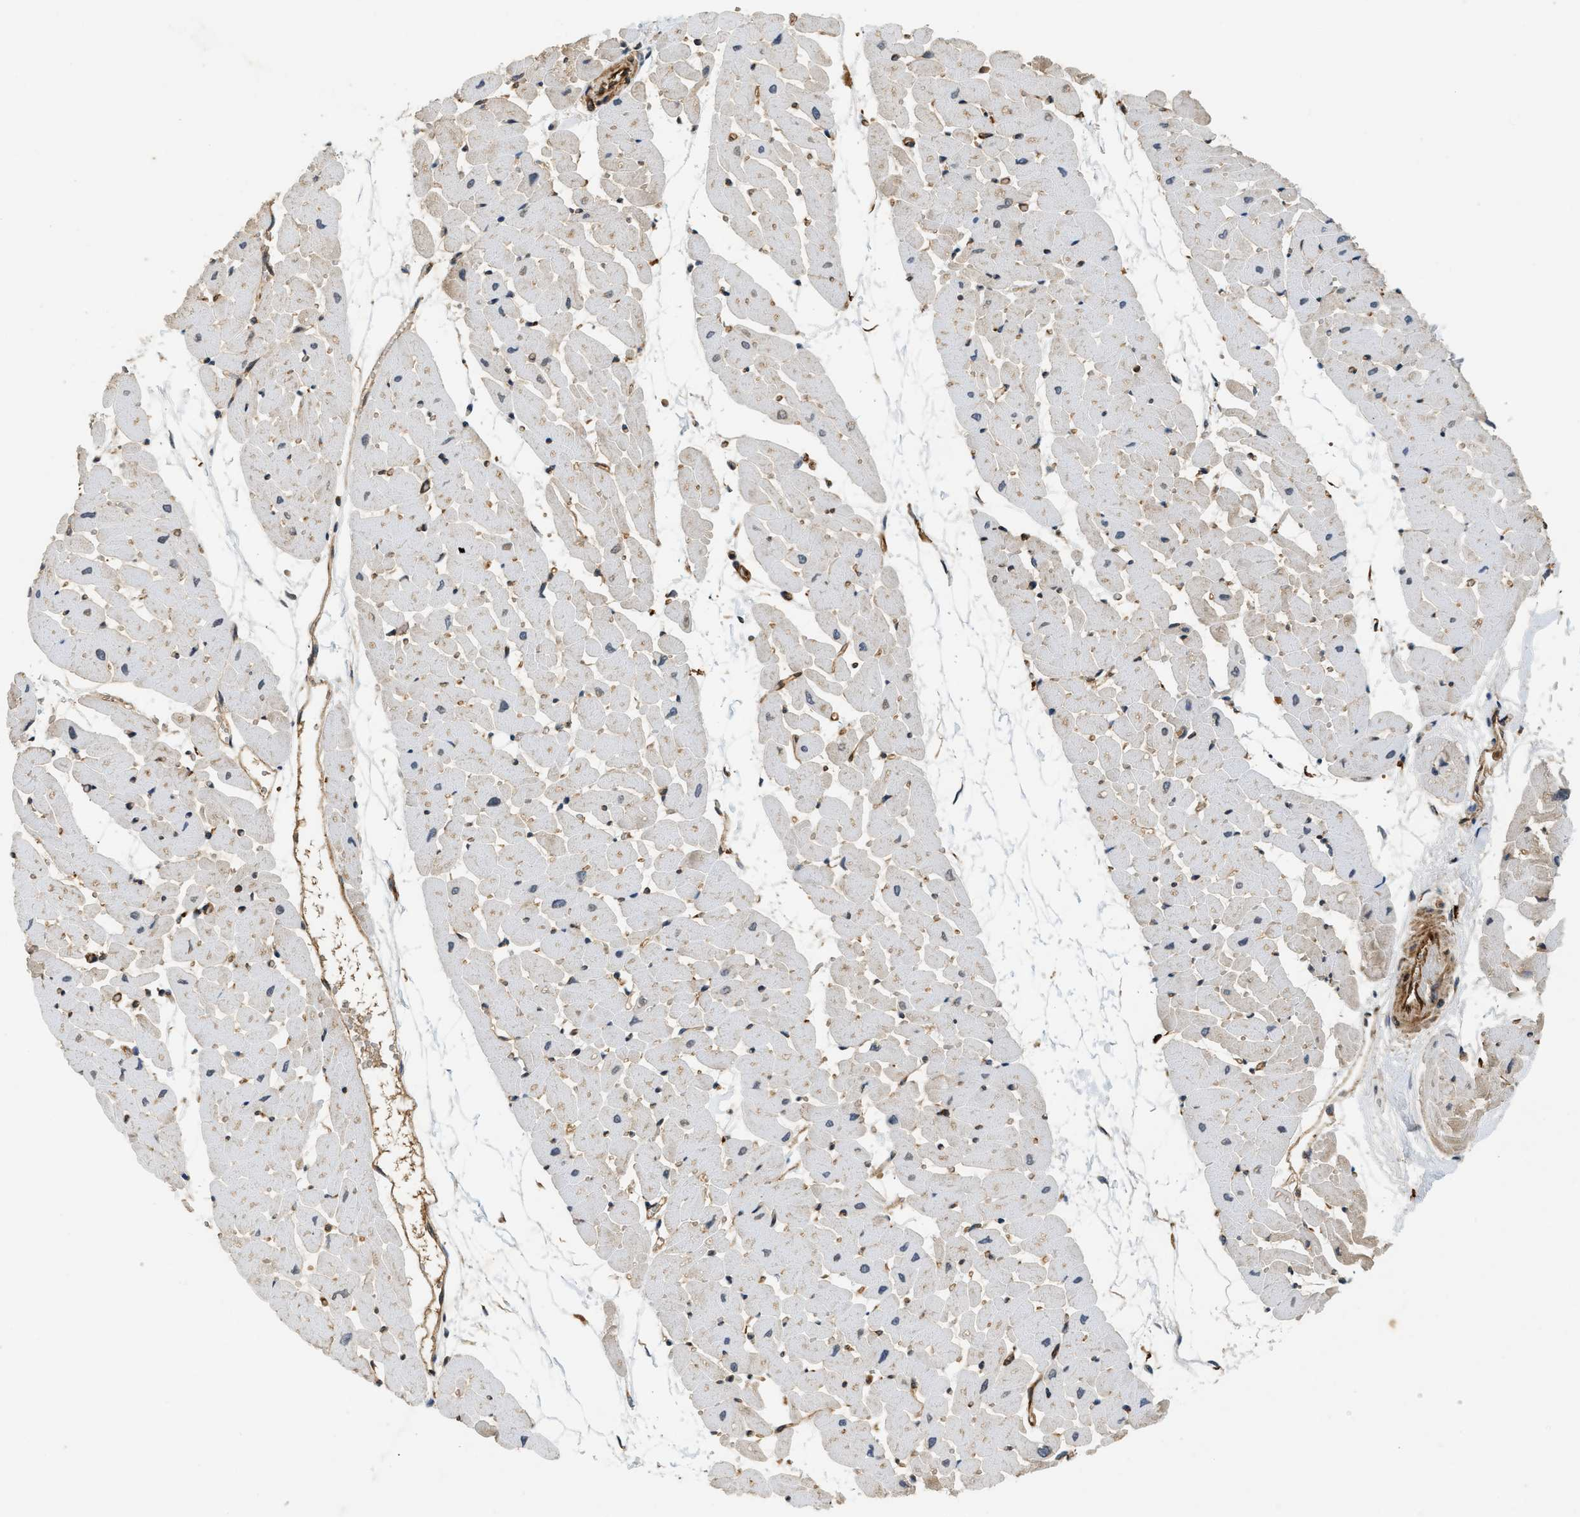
{"staining": {"intensity": "weak", "quantity": "25%-75%", "location": "cytoplasmic/membranous"}, "tissue": "heart muscle", "cell_type": "Cardiomyocytes", "image_type": "normal", "snomed": [{"axis": "morphology", "description": "Normal tissue, NOS"}, {"axis": "topography", "description": "Heart"}], "caption": "A brown stain shows weak cytoplasmic/membranous expression of a protein in cardiomyocytes of normal heart muscle. (DAB (3,3'-diaminobenzidine) IHC, brown staining for protein, blue staining for nuclei).", "gene": "HIP1", "patient": {"sex": "female", "age": 19}}